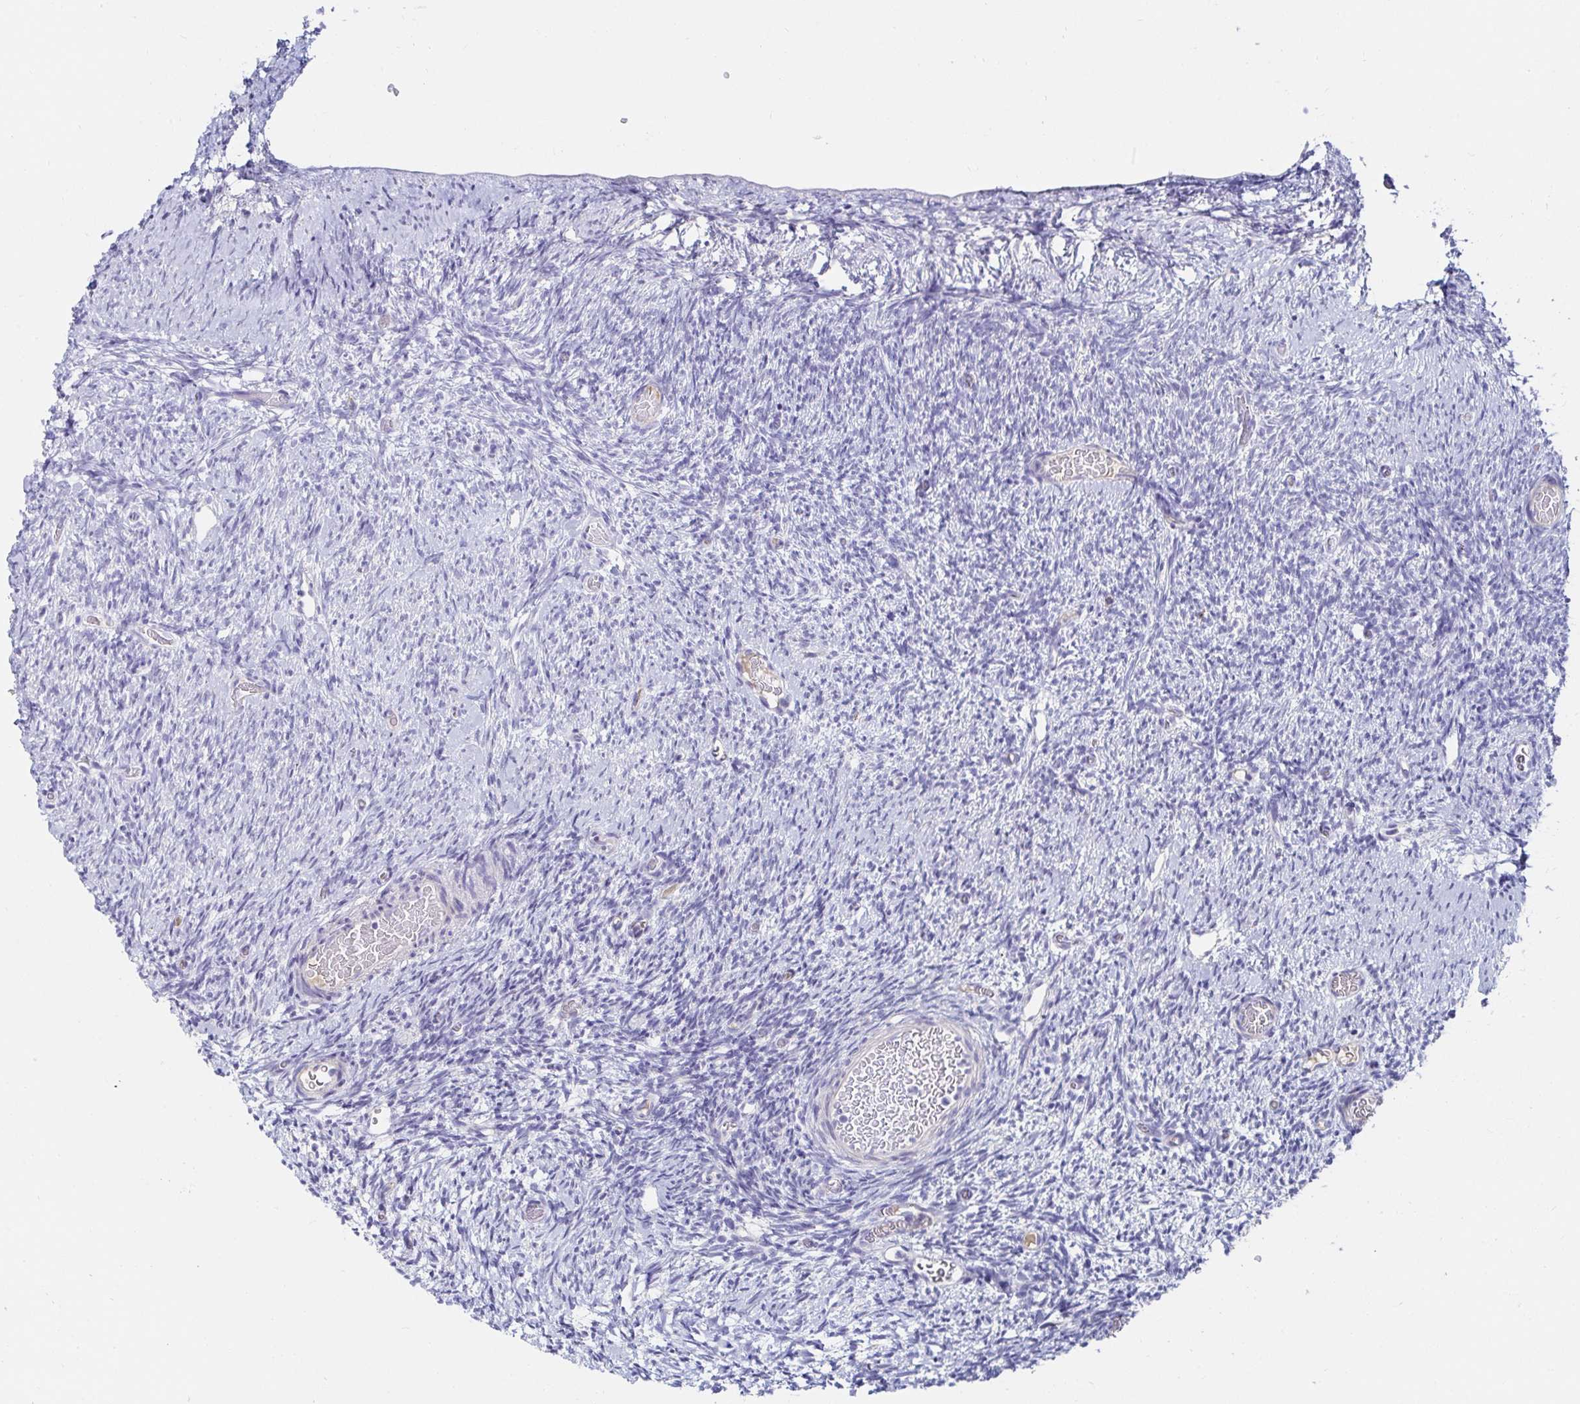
{"staining": {"intensity": "negative", "quantity": "none", "location": "none"}, "tissue": "ovary", "cell_type": "Follicle cells", "image_type": "normal", "snomed": [{"axis": "morphology", "description": "Normal tissue, NOS"}, {"axis": "topography", "description": "Ovary"}], "caption": "High power microscopy image of an IHC micrograph of benign ovary, revealing no significant positivity in follicle cells. (Brightfield microscopy of DAB immunohistochemistry at high magnification).", "gene": "C4orf17", "patient": {"sex": "female", "age": 39}}